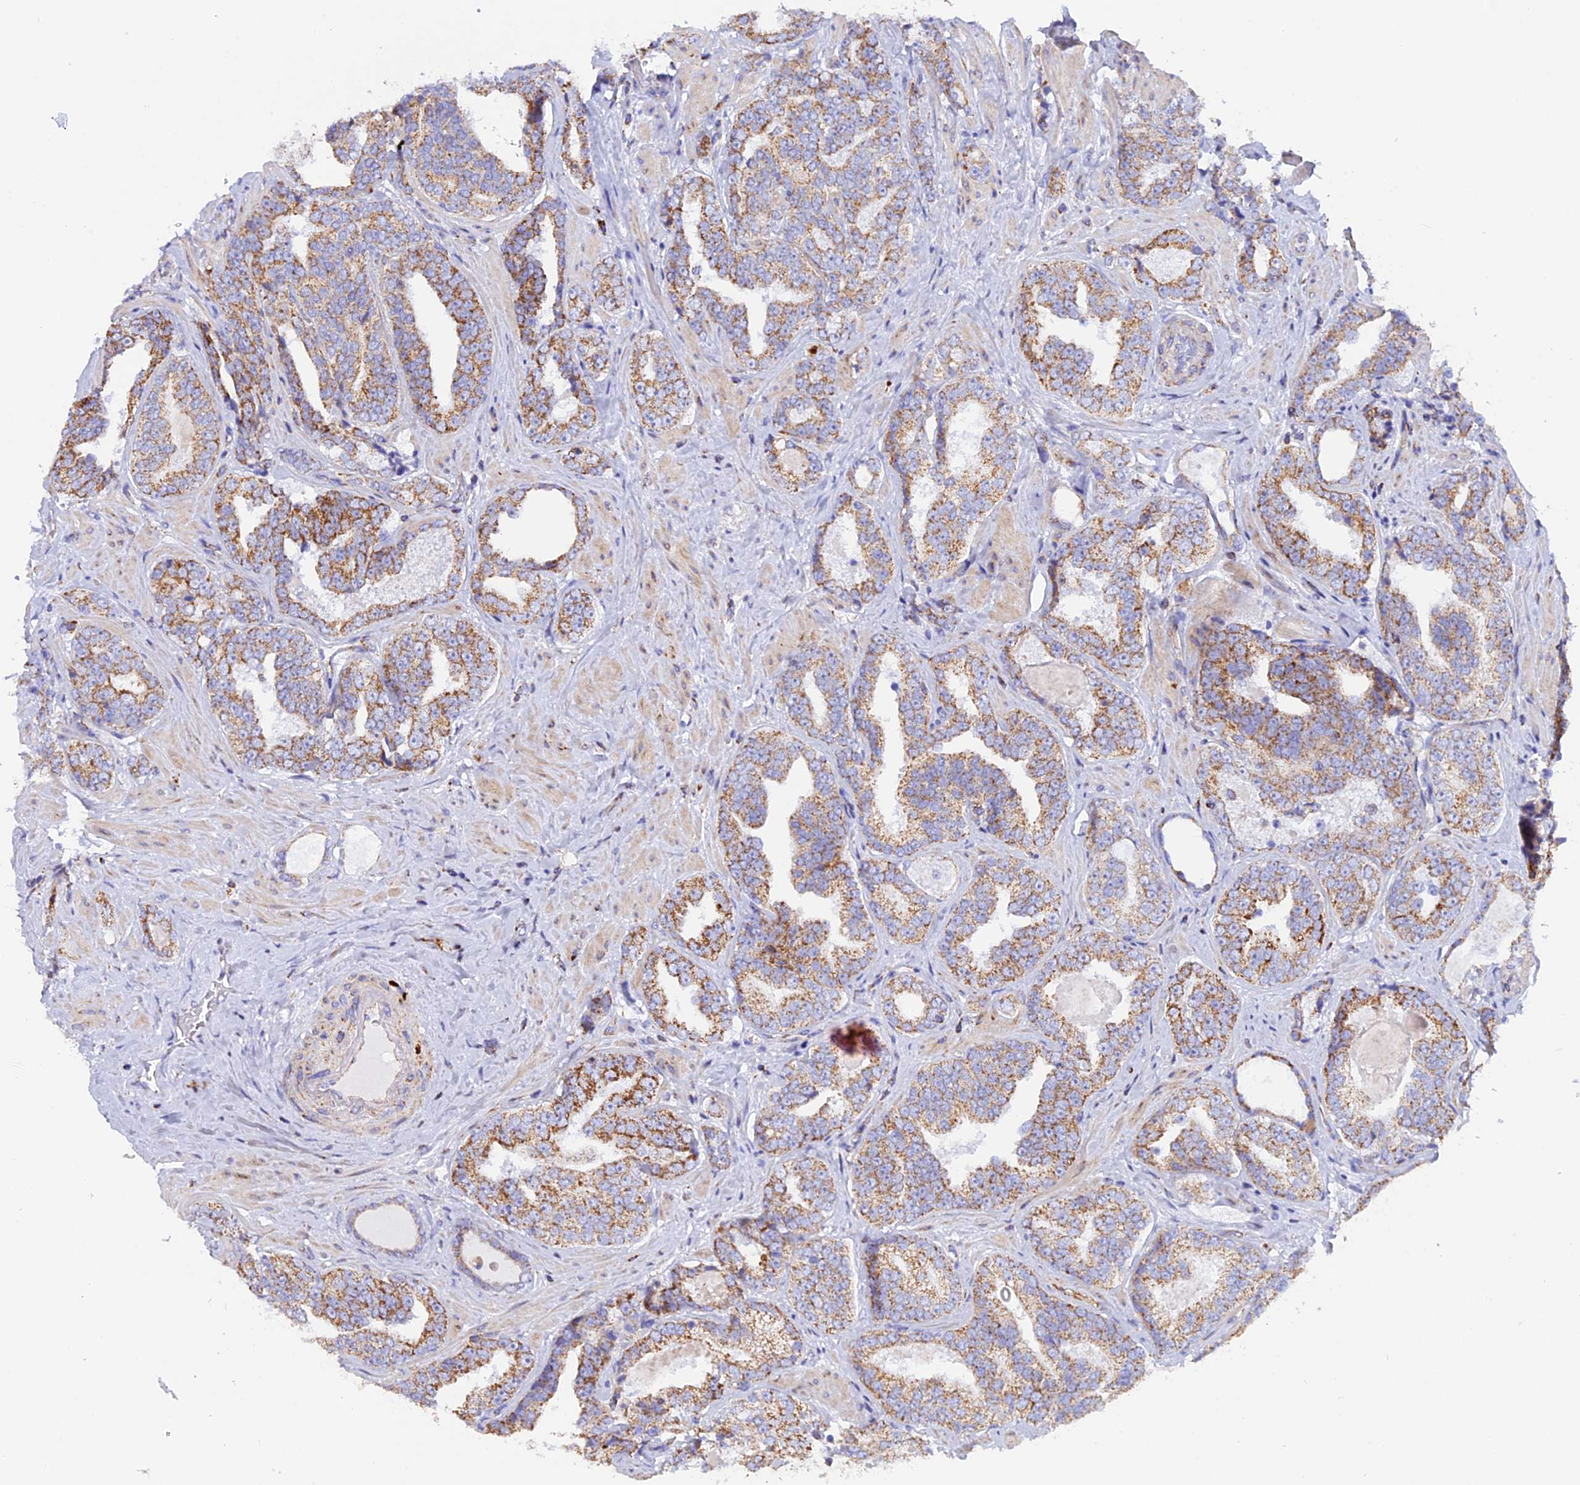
{"staining": {"intensity": "moderate", "quantity": ">75%", "location": "cytoplasmic/membranous"}, "tissue": "prostate cancer", "cell_type": "Tumor cells", "image_type": "cancer", "snomed": [{"axis": "morphology", "description": "Adenocarcinoma, High grade"}, {"axis": "topography", "description": "Prostate"}], "caption": "This histopathology image exhibits prostate cancer stained with immunohistochemistry (IHC) to label a protein in brown. The cytoplasmic/membranous of tumor cells show moderate positivity for the protein. Nuclei are counter-stained blue.", "gene": "GCDH", "patient": {"sex": "male", "age": 67}}